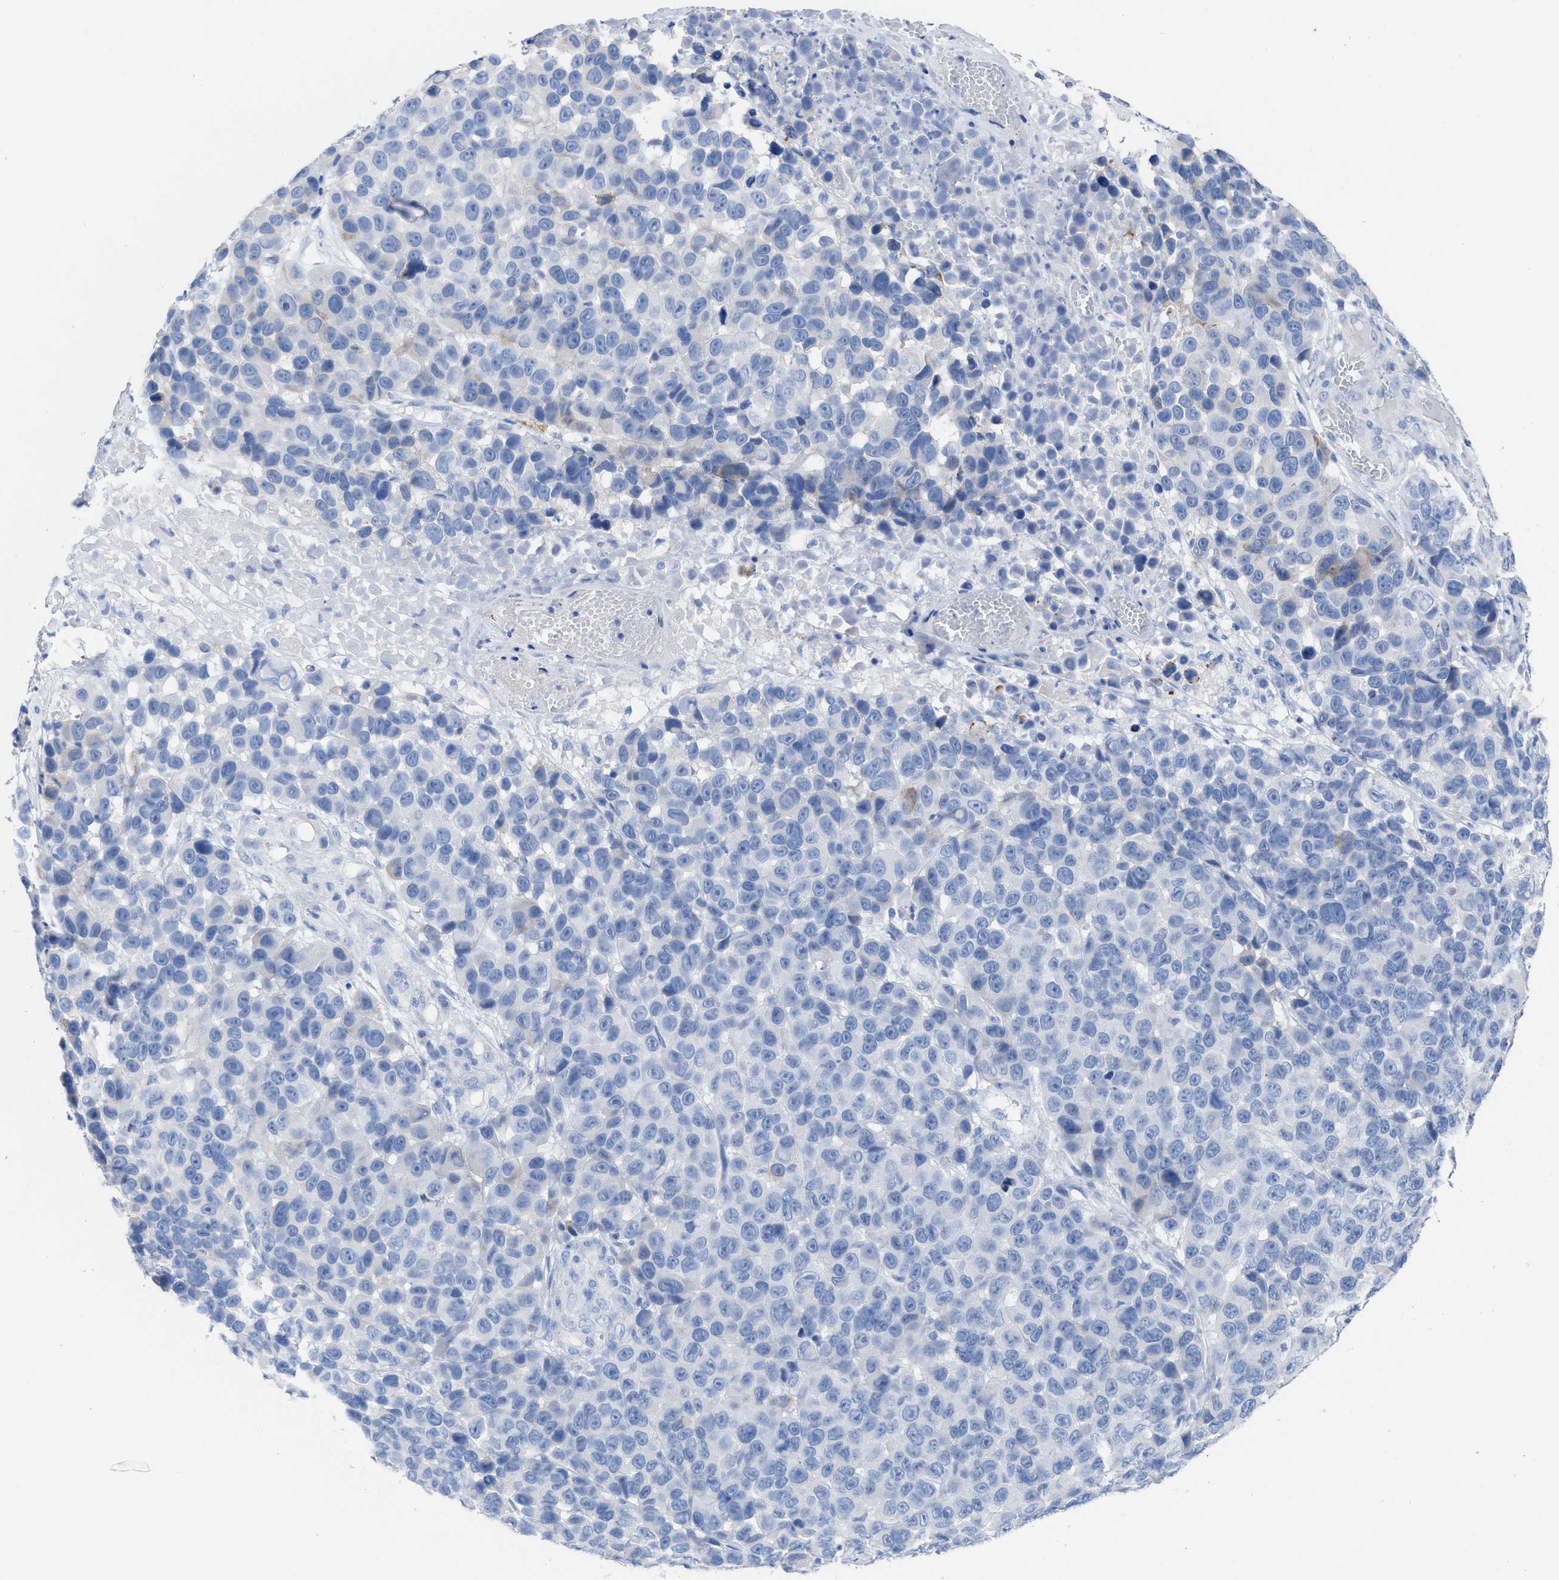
{"staining": {"intensity": "negative", "quantity": "none", "location": "none"}, "tissue": "melanoma", "cell_type": "Tumor cells", "image_type": "cancer", "snomed": [{"axis": "morphology", "description": "Malignant melanoma, NOS"}, {"axis": "topography", "description": "Skin"}], "caption": "Protein analysis of malignant melanoma exhibits no significant staining in tumor cells.", "gene": "CPA1", "patient": {"sex": "male", "age": 53}}